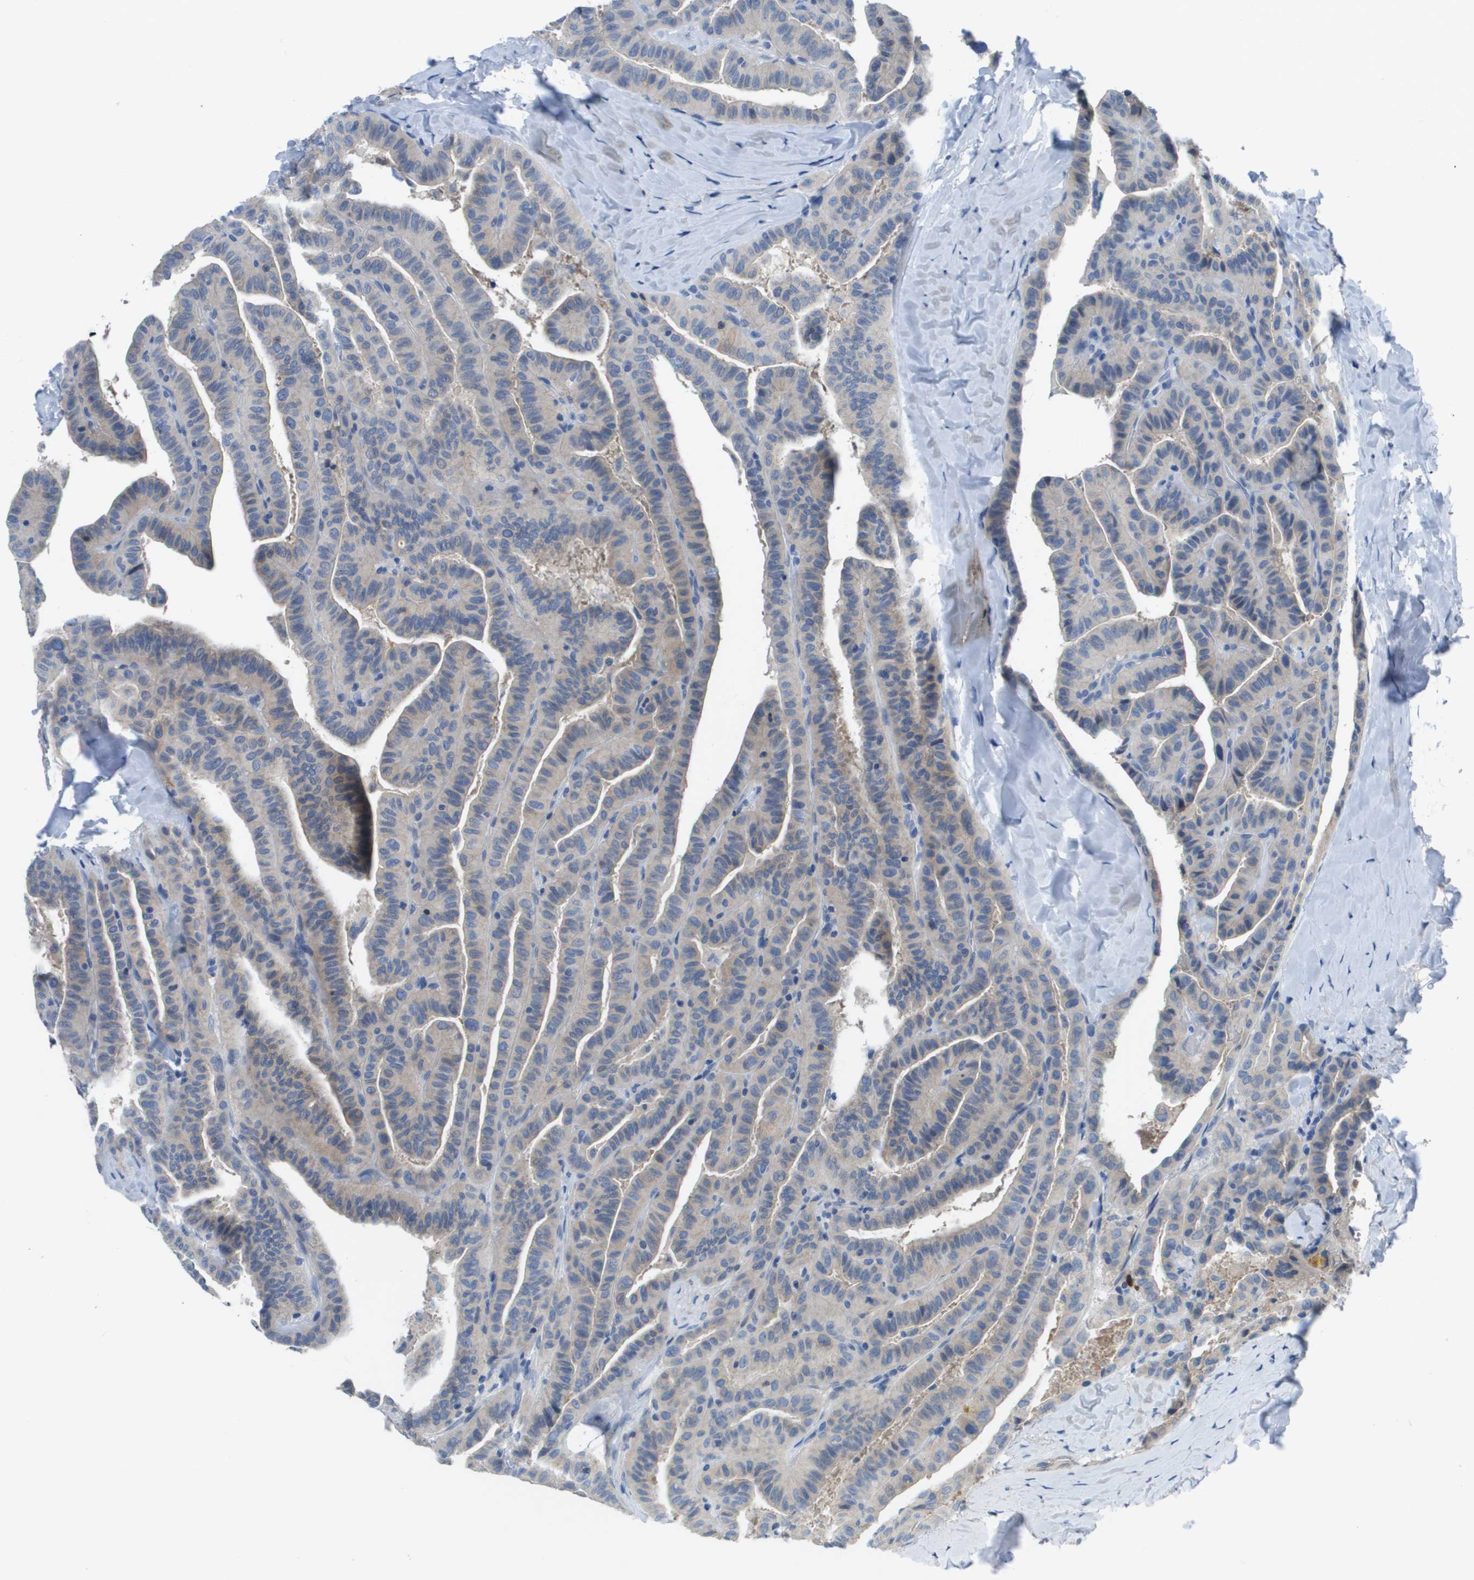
{"staining": {"intensity": "negative", "quantity": "none", "location": "none"}, "tissue": "thyroid cancer", "cell_type": "Tumor cells", "image_type": "cancer", "snomed": [{"axis": "morphology", "description": "Papillary adenocarcinoma, NOS"}, {"axis": "topography", "description": "Thyroid gland"}], "caption": "Immunohistochemistry (IHC) image of human thyroid papillary adenocarcinoma stained for a protein (brown), which reveals no positivity in tumor cells. (Brightfield microscopy of DAB (3,3'-diaminobenzidine) IHC at high magnification).", "gene": "NCS1", "patient": {"sex": "male", "age": 77}}